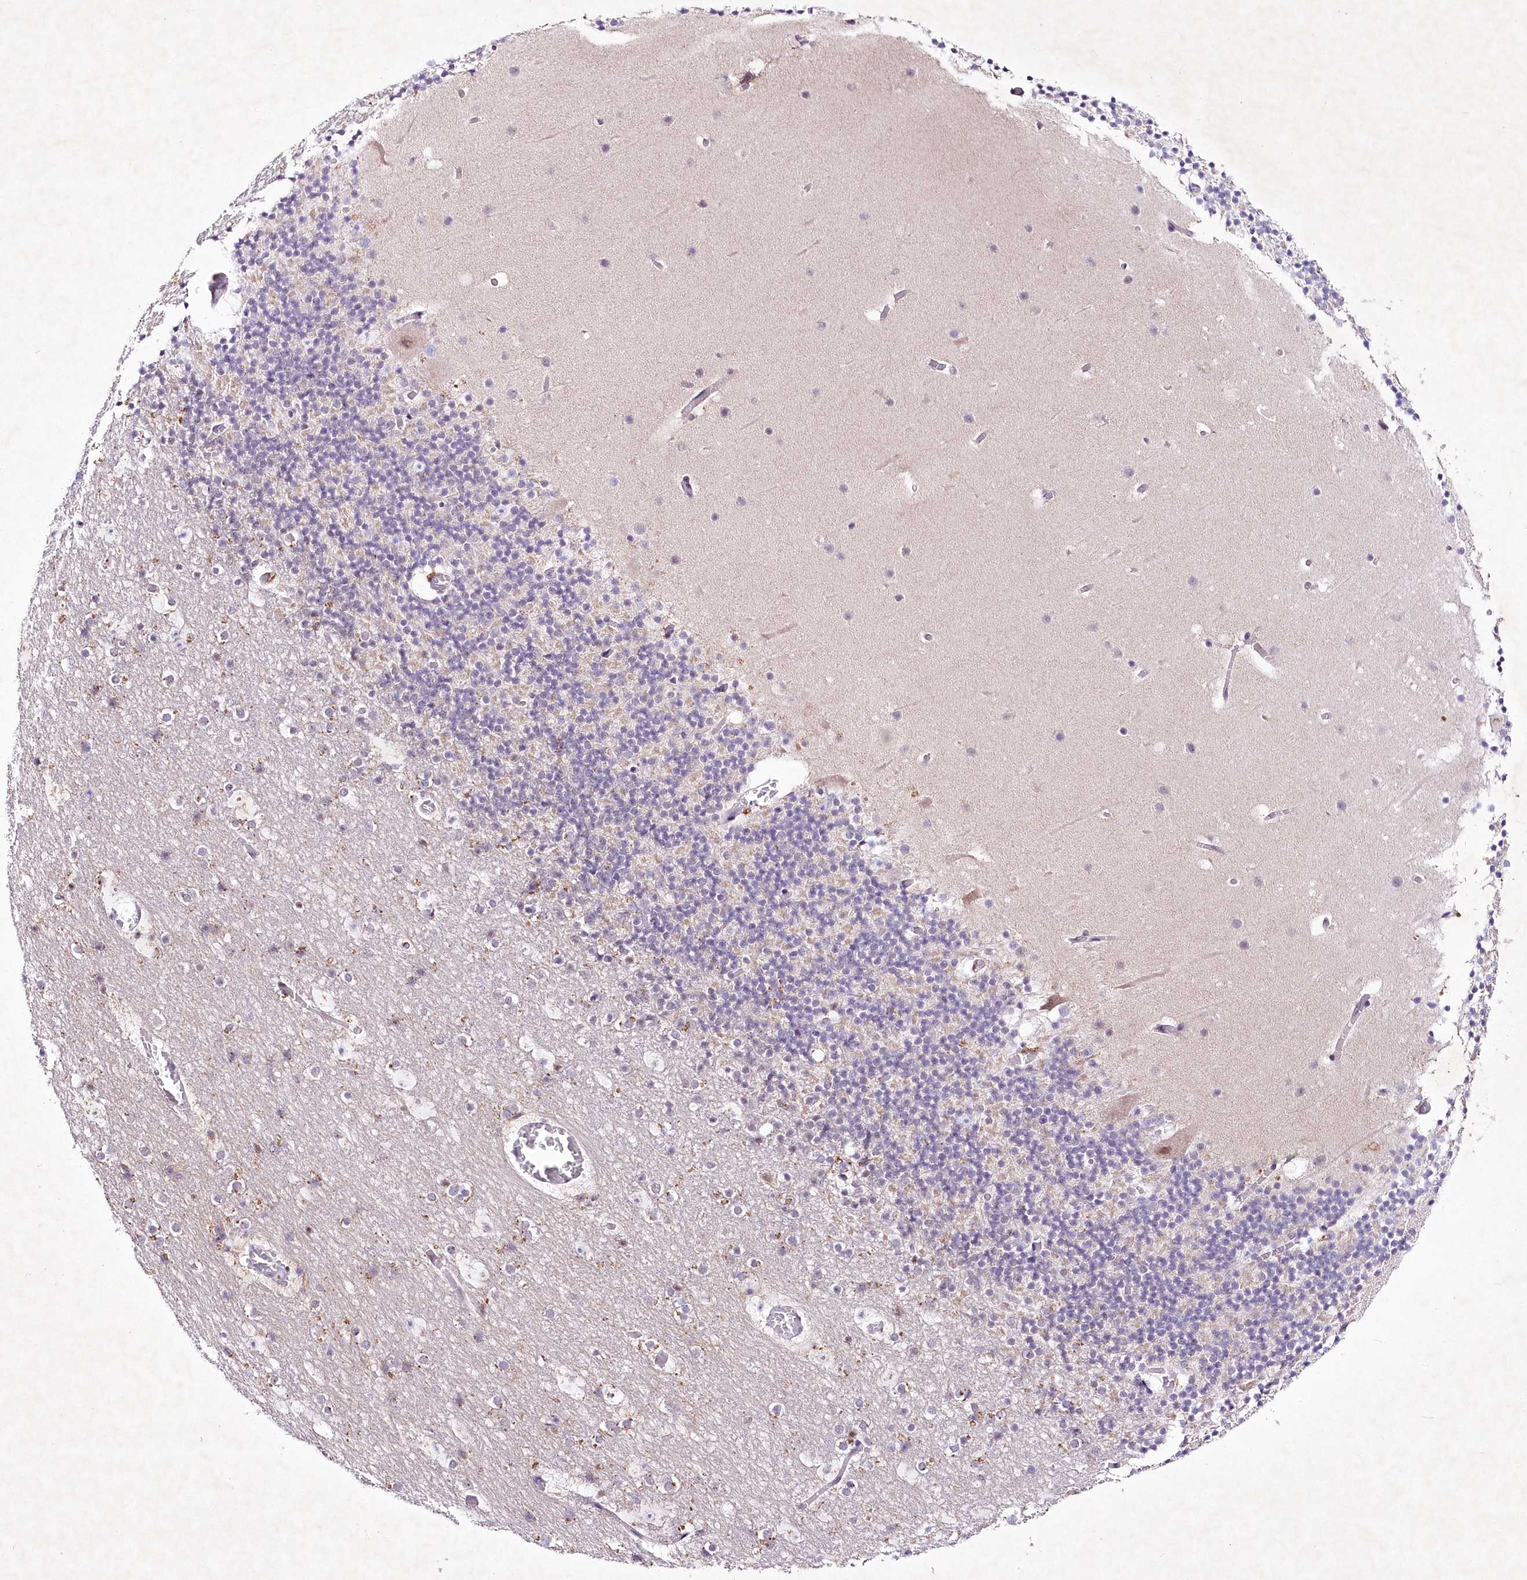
{"staining": {"intensity": "negative", "quantity": "none", "location": "none"}, "tissue": "cerebellum", "cell_type": "Cells in granular layer", "image_type": "normal", "snomed": [{"axis": "morphology", "description": "Normal tissue, NOS"}, {"axis": "topography", "description": "Cerebellum"}], "caption": "Cerebellum stained for a protein using immunohistochemistry reveals no staining cells in granular layer.", "gene": "ENSG00000275740", "patient": {"sex": "male", "age": 57}}